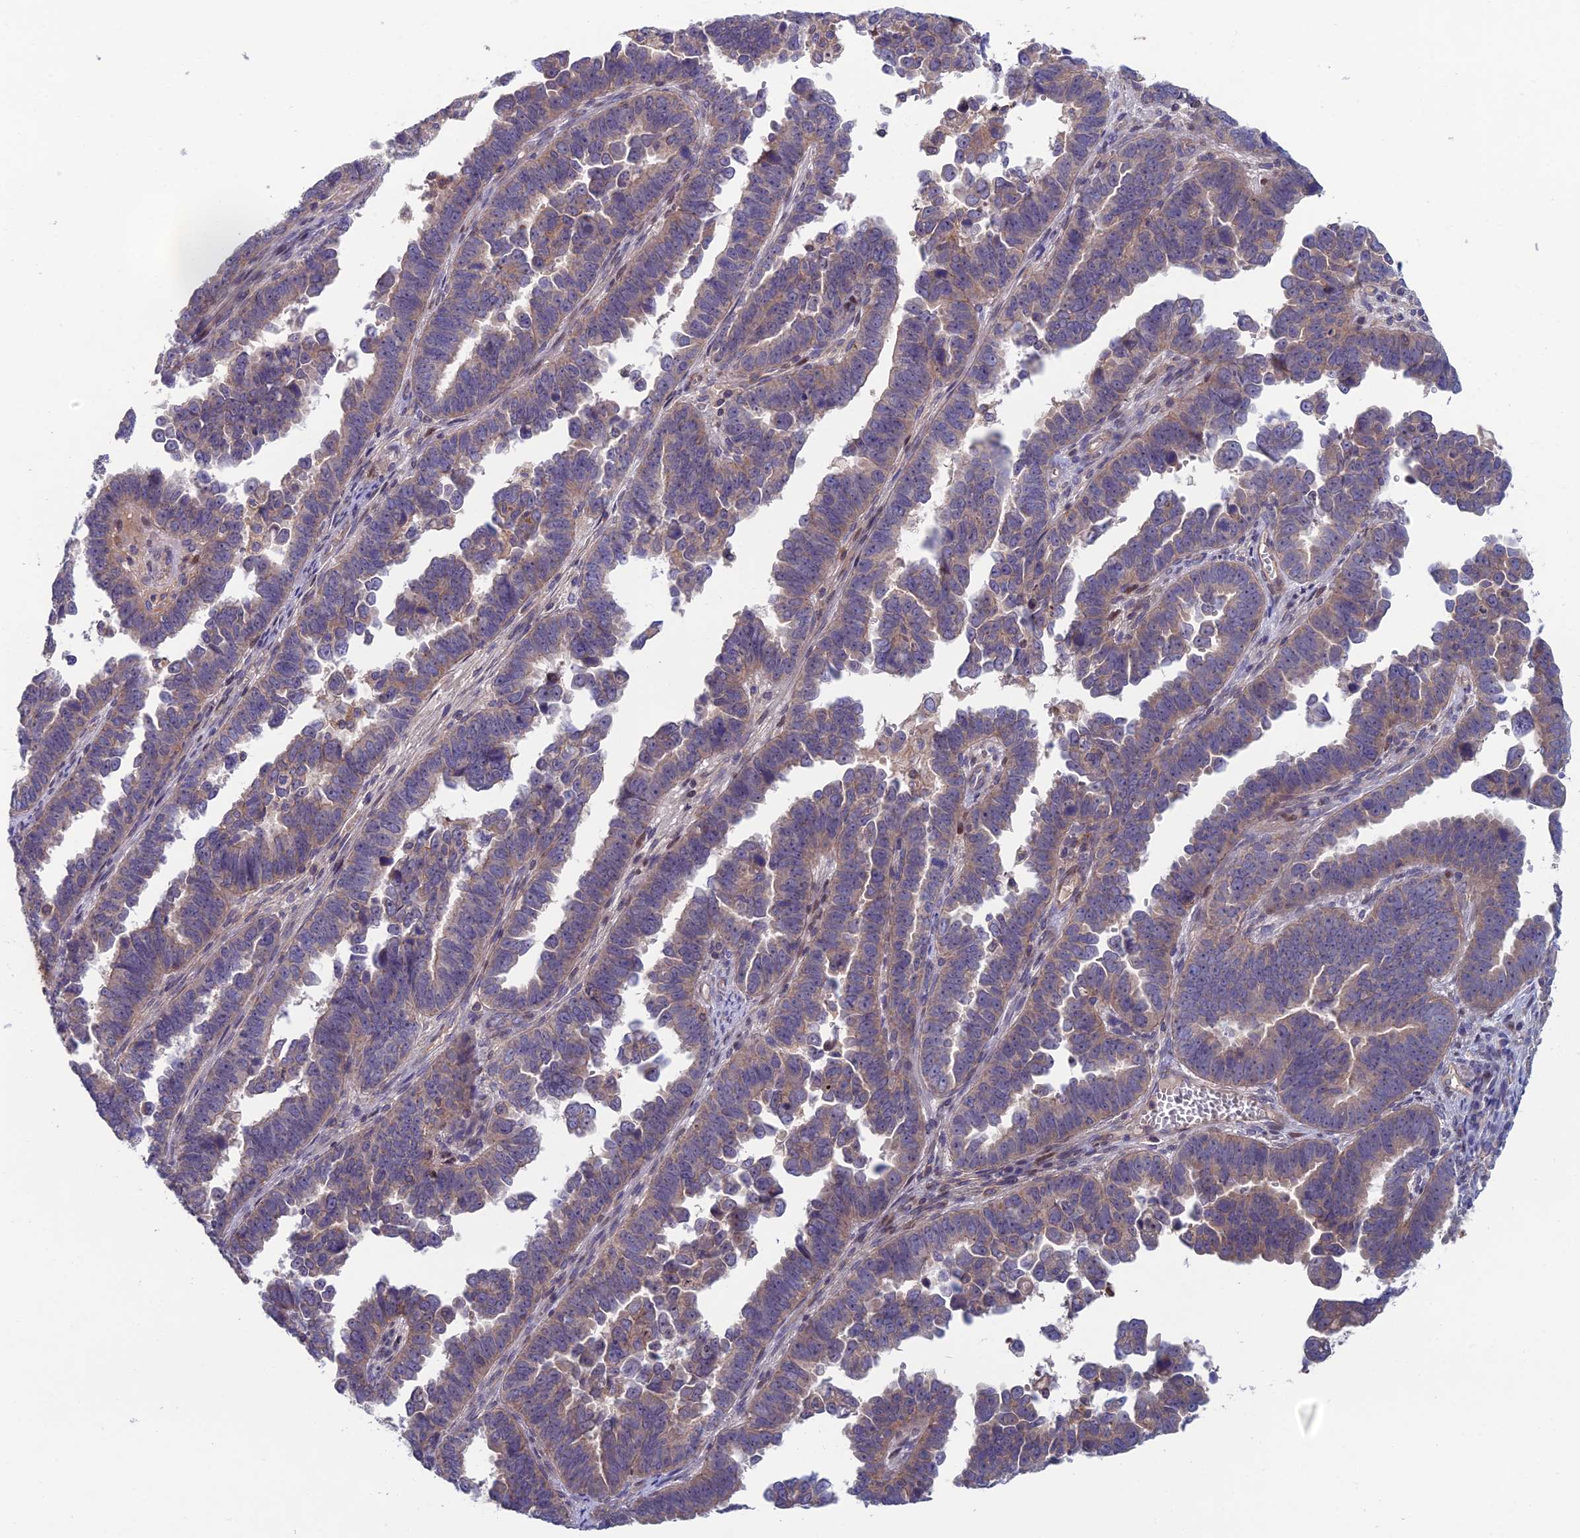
{"staining": {"intensity": "weak", "quantity": "25%-75%", "location": "cytoplasmic/membranous"}, "tissue": "endometrial cancer", "cell_type": "Tumor cells", "image_type": "cancer", "snomed": [{"axis": "morphology", "description": "Adenocarcinoma, NOS"}, {"axis": "topography", "description": "Endometrium"}], "caption": "Protein staining displays weak cytoplasmic/membranous positivity in approximately 25%-75% of tumor cells in endometrial adenocarcinoma. Nuclei are stained in blue.", "gene": "USP37", "patient": {"sex": "female", "age": 75}}